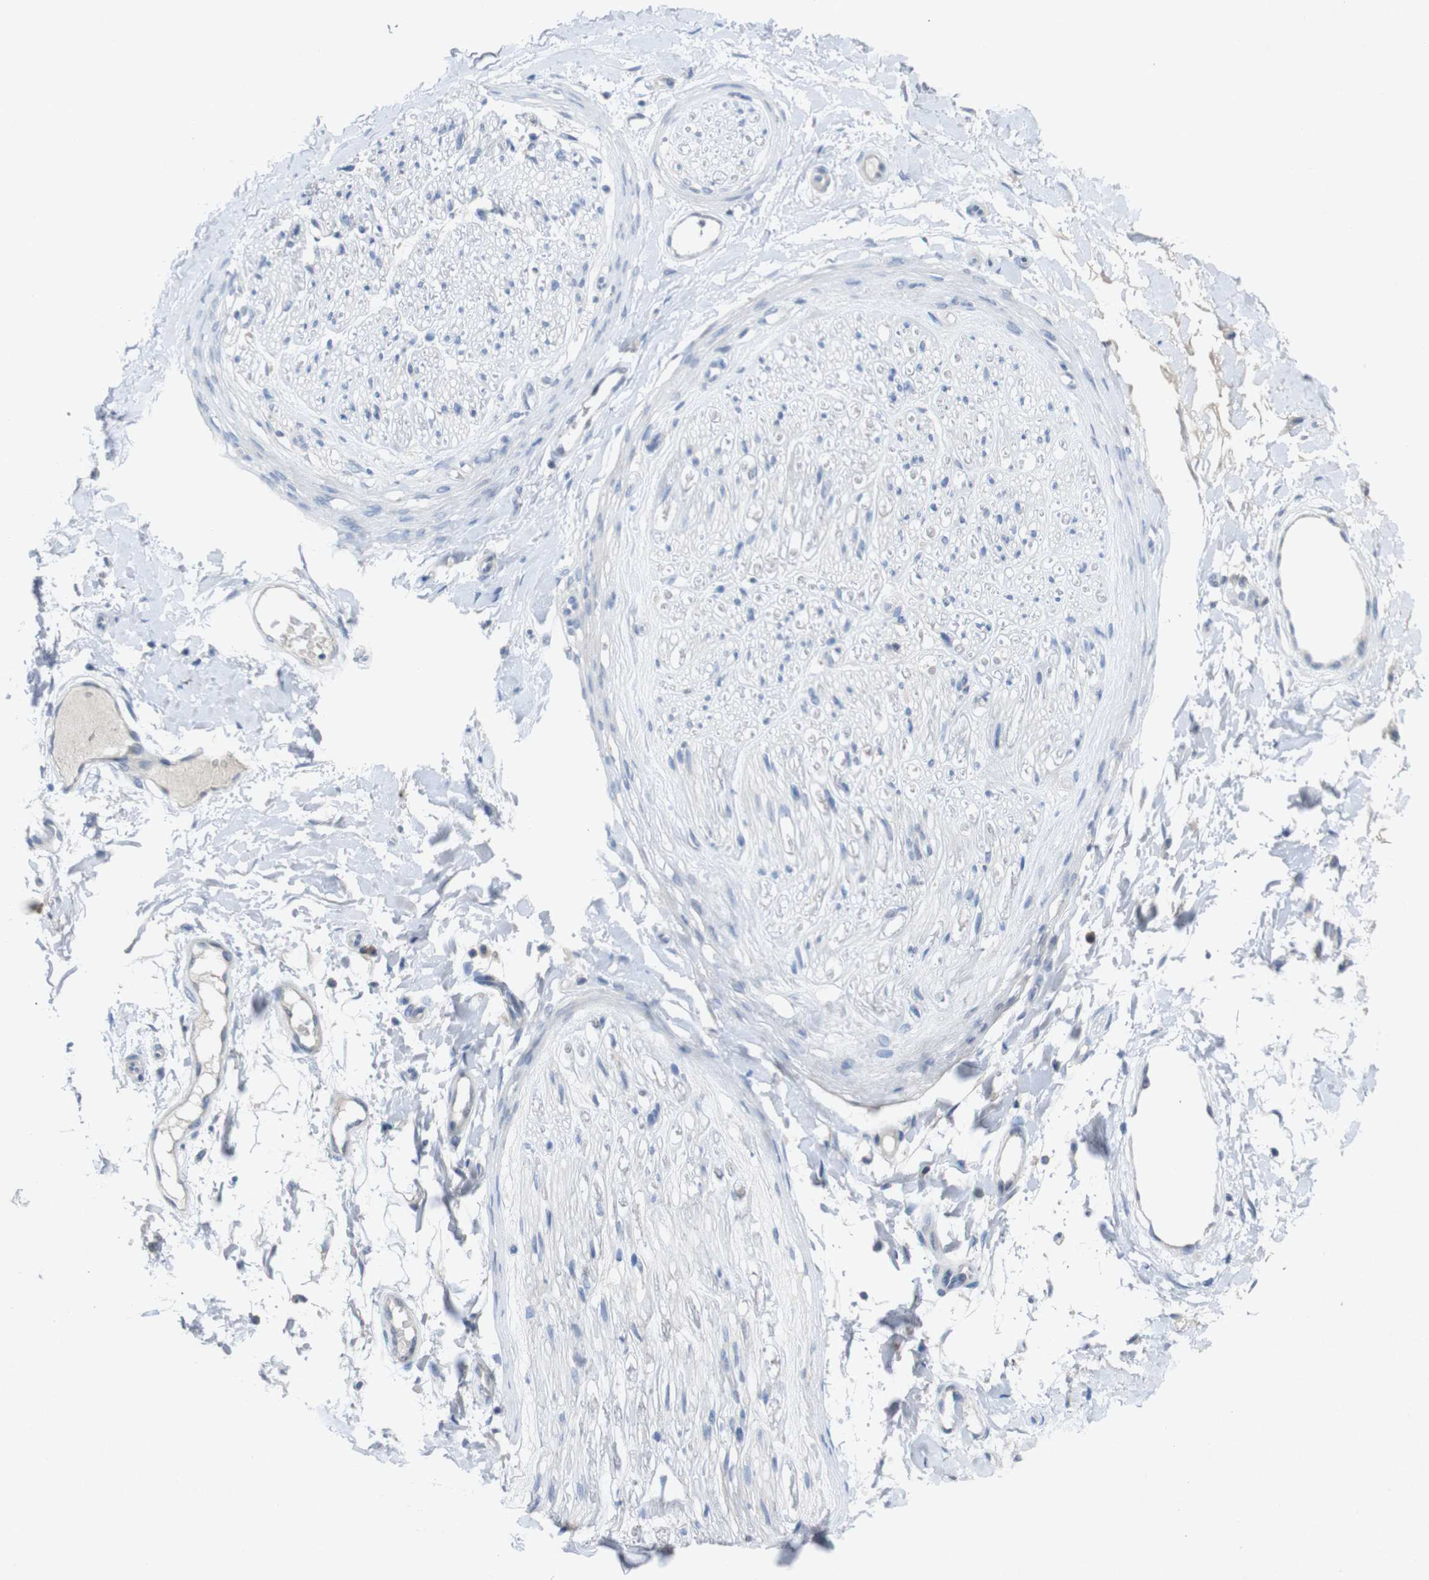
{"staining": {"intensity": "negative", "quantity": "none", "location": "none"}, "tissue": "adipose tissue", "cell_type": "Adipocytes", "image_type": "normal", "snomed": [{"axis": "morphology", "description": "Normal tissue, NOS"}, {"axis": "morphology", "description": "Squamous cell carcinoma, NOS"}, {"axis": "topography", "description": "Skin"}, {"axis": "topography", "description": "Peripheral nerve tissue"}], "caption": "An image of adipose tissue stained for a protein displays no brown staining in adipocytes. Nuclei are stained in blue.", "gene": "SLAMF7", "patient": {"sex": "male", "age": 83}}